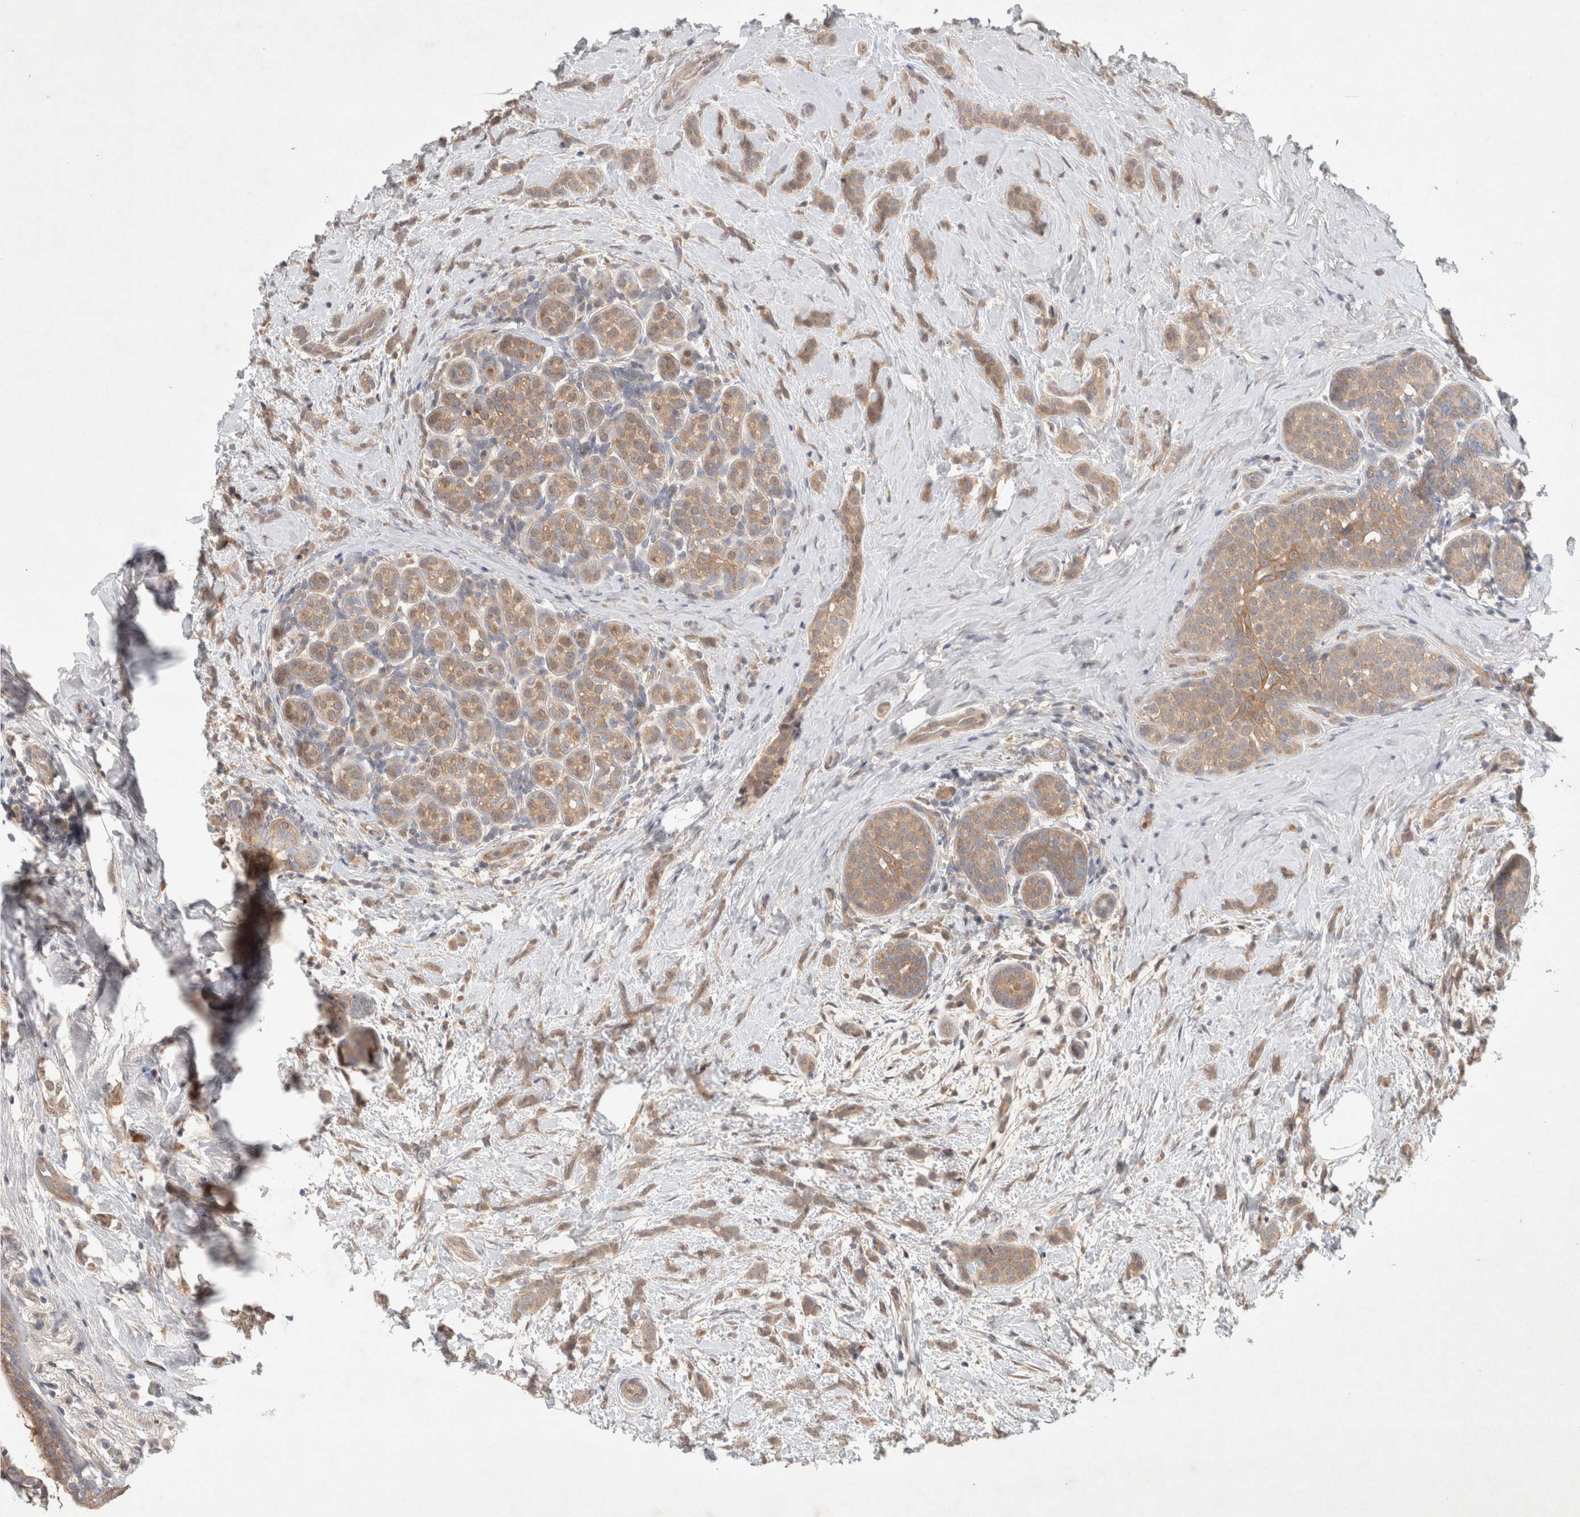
{"staining": {"intensity": "weak", "quantity": ">75%", "location": "cytoplasmic/membranous"}, "tissue": "breast cancer", "cell_type": "Tumor cells", "image_type": "cancer", "snomed": [{"axis": "morphology", "description": "Lobular carcinoma, in situ"}, {"axis": "morphology", "description": "Lobular carcinoma"}, {"axis": "topography", "description": "Breast"}], "caption": "The immunohistochemical stain highlights weak cytoplasmic/membranous expression in tumor cells of breast cancer tissue.", "gene": "RASAL2", "patient": {"sex": "female", "age": 41}}